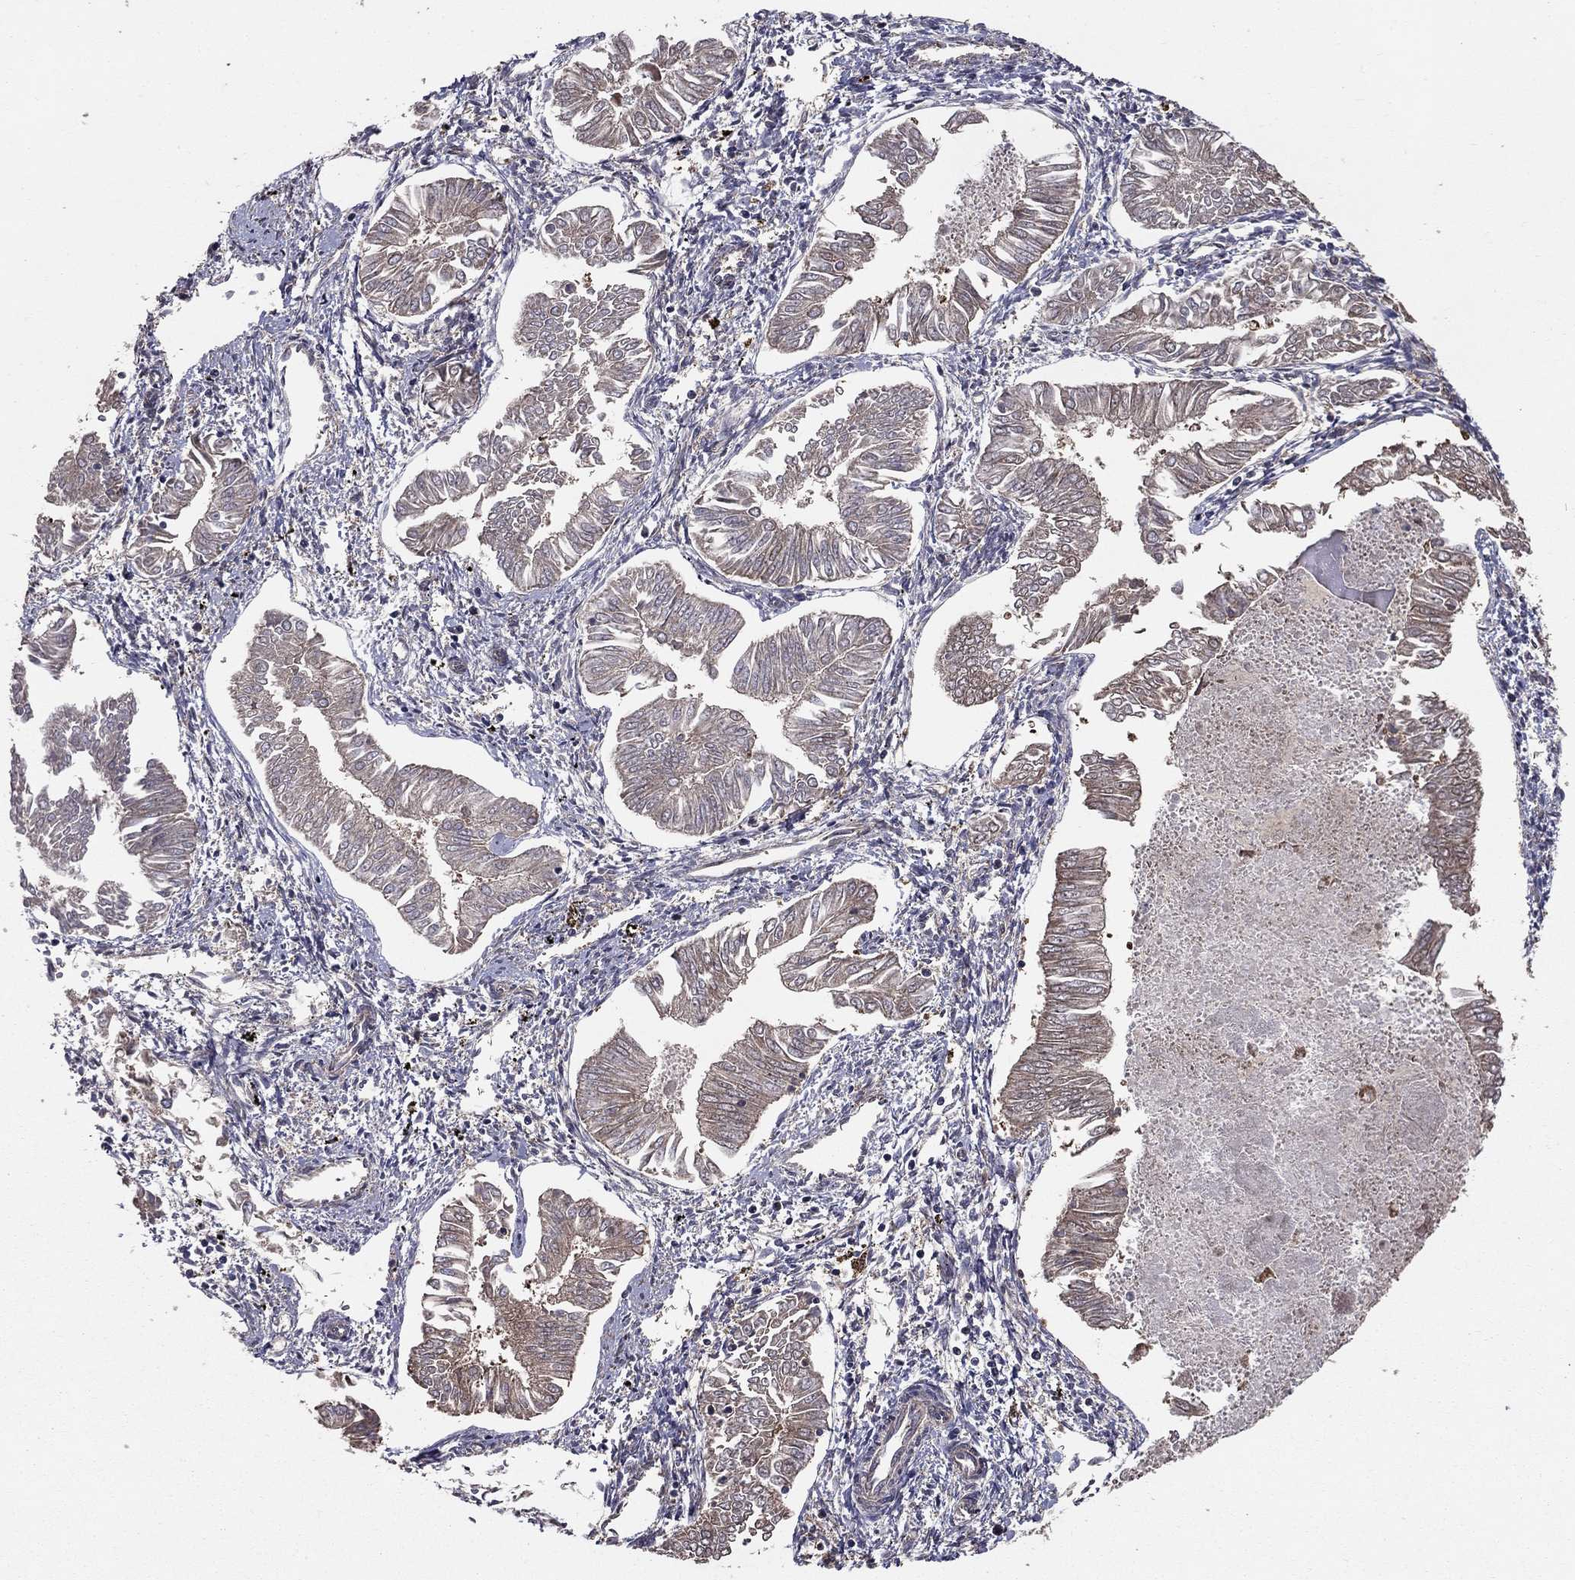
{"staining": {"intensity": "weak", "quantity": "25%-75%", "location": "cytoplasmic/membranous"}, "tissue": "endometrial cancer", "cell_type": "Tumor cells", "image_type": "cancer", "snomed": [{"axis": "morphology", "description": "Adenocarcinoma, NOS"}, {"axis": "topography", "description": "Endometrium"}], "caption": "The histopathology image displays a brown stain indicating the presence of a protein in the cytoplasmic/membranous of tumor cells in adenocarcinoma (endometrial).", "gene": "BABAM2", "patient": {"sex": "female", "age": 53}}